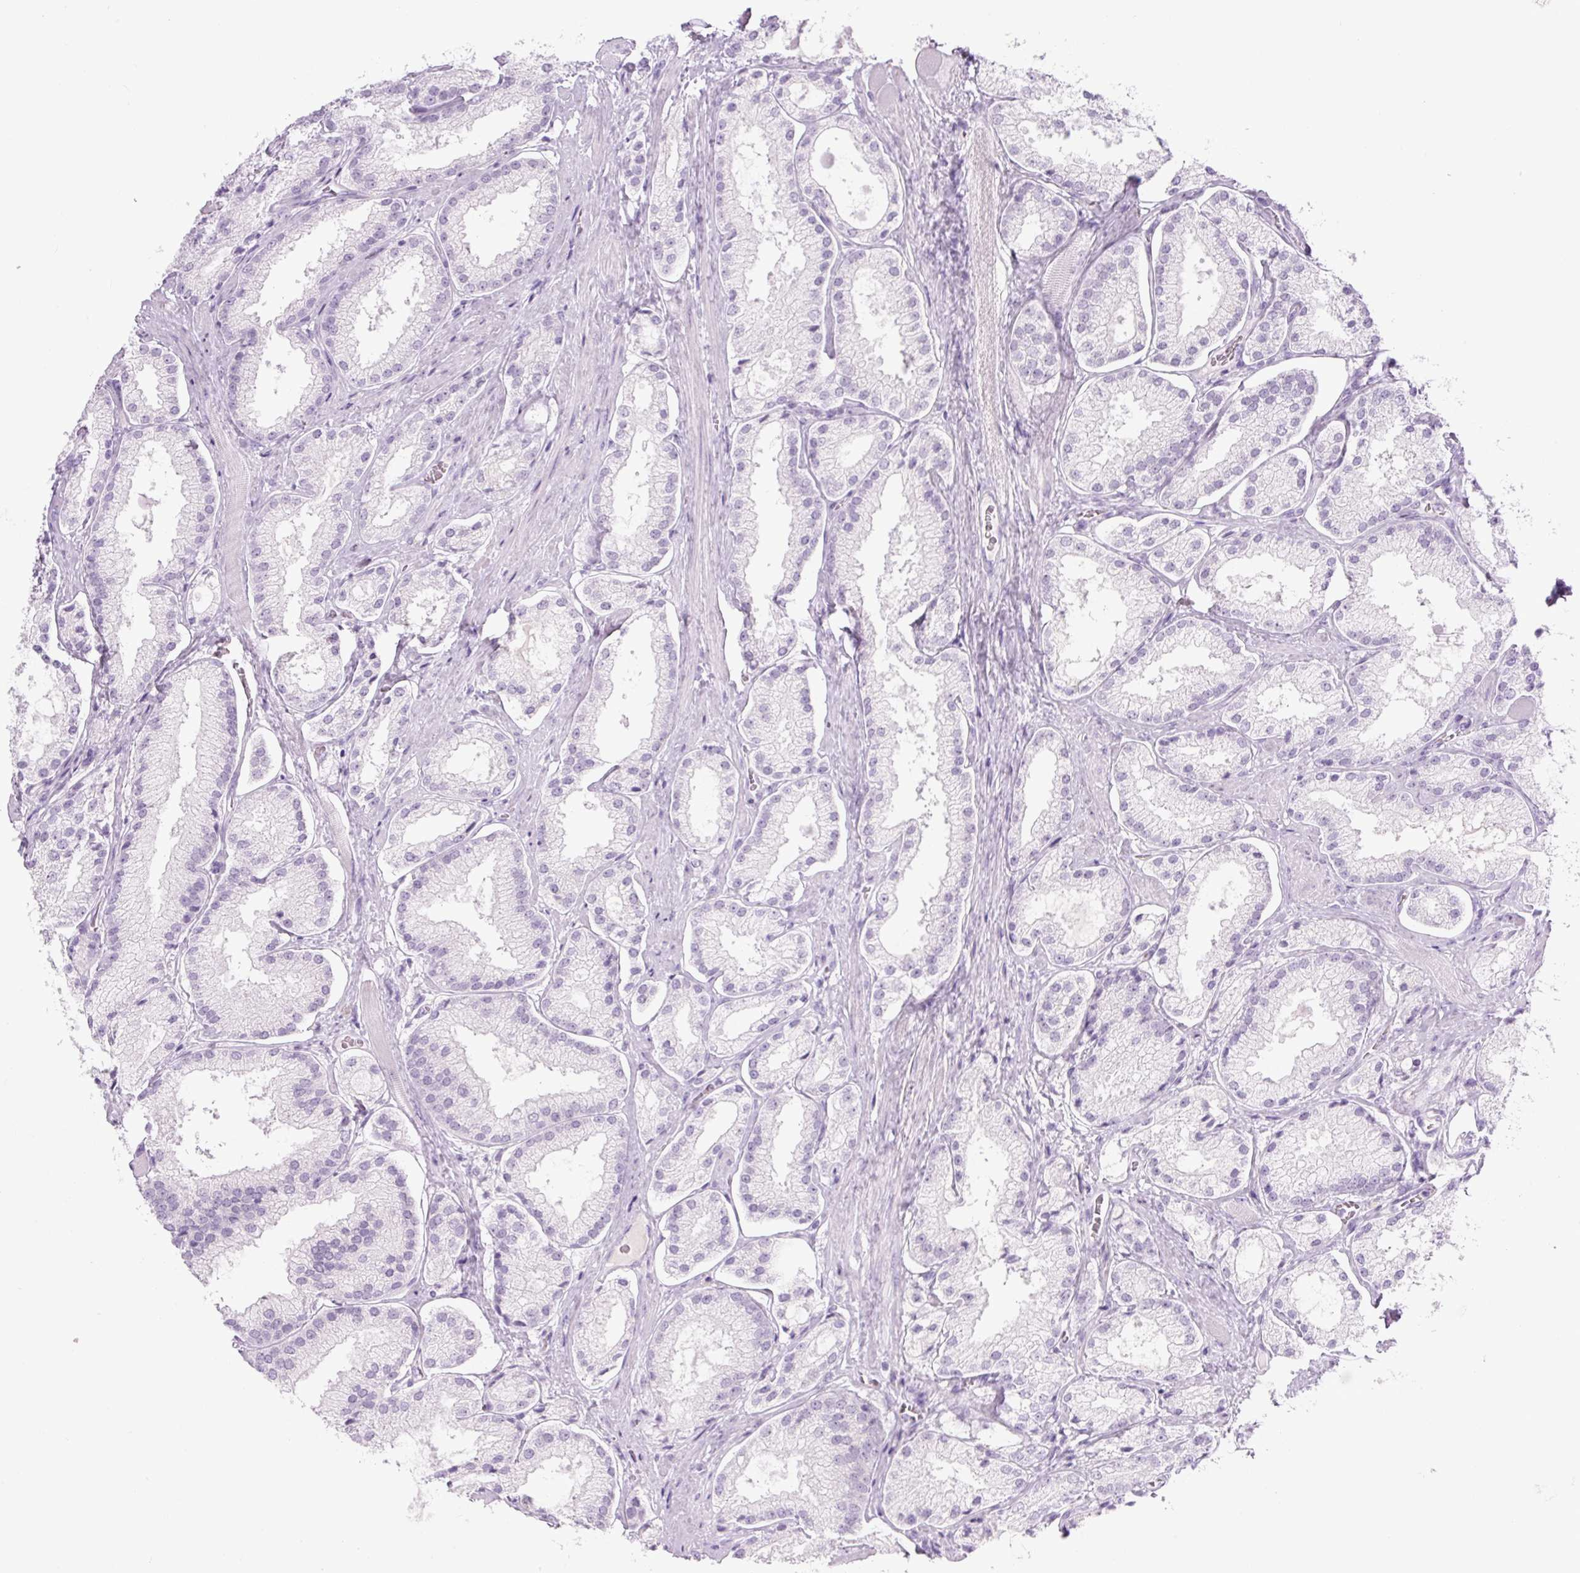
{"staining": {"intensity": "negative", "quantity": "none", "location": "none"}, "tissue": "prostate cancer", "cell_type": "Tumor cells", "image_type": "cancer", "snomed": [{"axis": "morphology", "description": "Adenocarcinoma, High grade"}, {"axis": "topography", "description": "Prostate"}], "caption": "The photomicrograph displays no significant expression in tumor cells of prostate cancer (adenocarcinoma (high-grade)).", "gene": "COL9A2", "patient": {"sex": "male", "age": 68}}